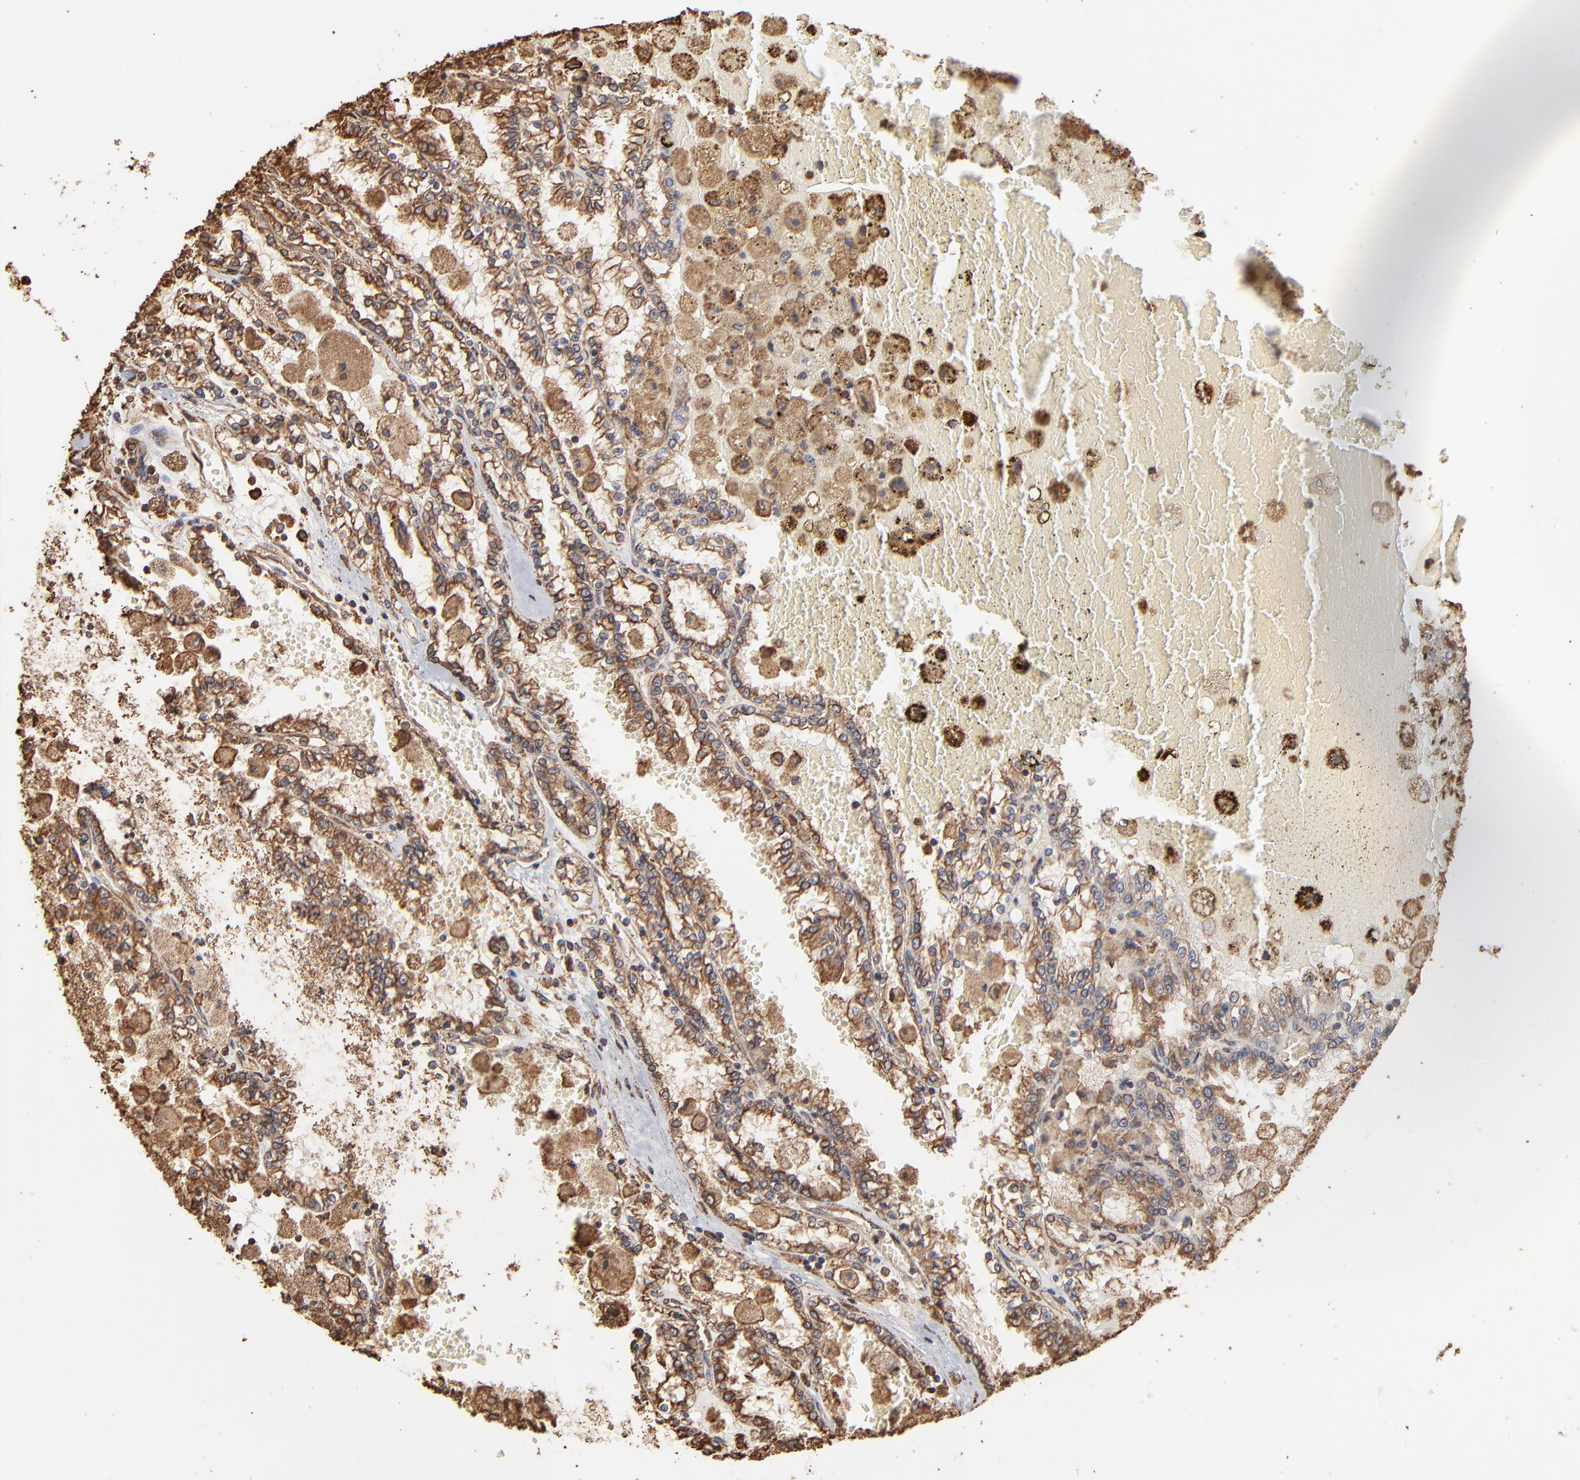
{"staining": {"intensity": "moderate", "quantity": ">75%", "location": "cytoplasmic/membranous"}, "tissue": "renal cancer", "cell_type": "Tumor cells", "image_type": "cancer", "snomed": [{"axis": "morphology", "description": "Adenocarcinoma, NOS"}, {"axis": "topography", "description": "Kidney"}], "caption": "Approximately >75% of tumor cells in human adenocarcinoma (renal) reveal moderate cytoplasmic/membranous protein staining as visualized by brown immunohistochemical staining.", "gene": "PDIA3", "patient": {"sex": "female", "age": 56}}